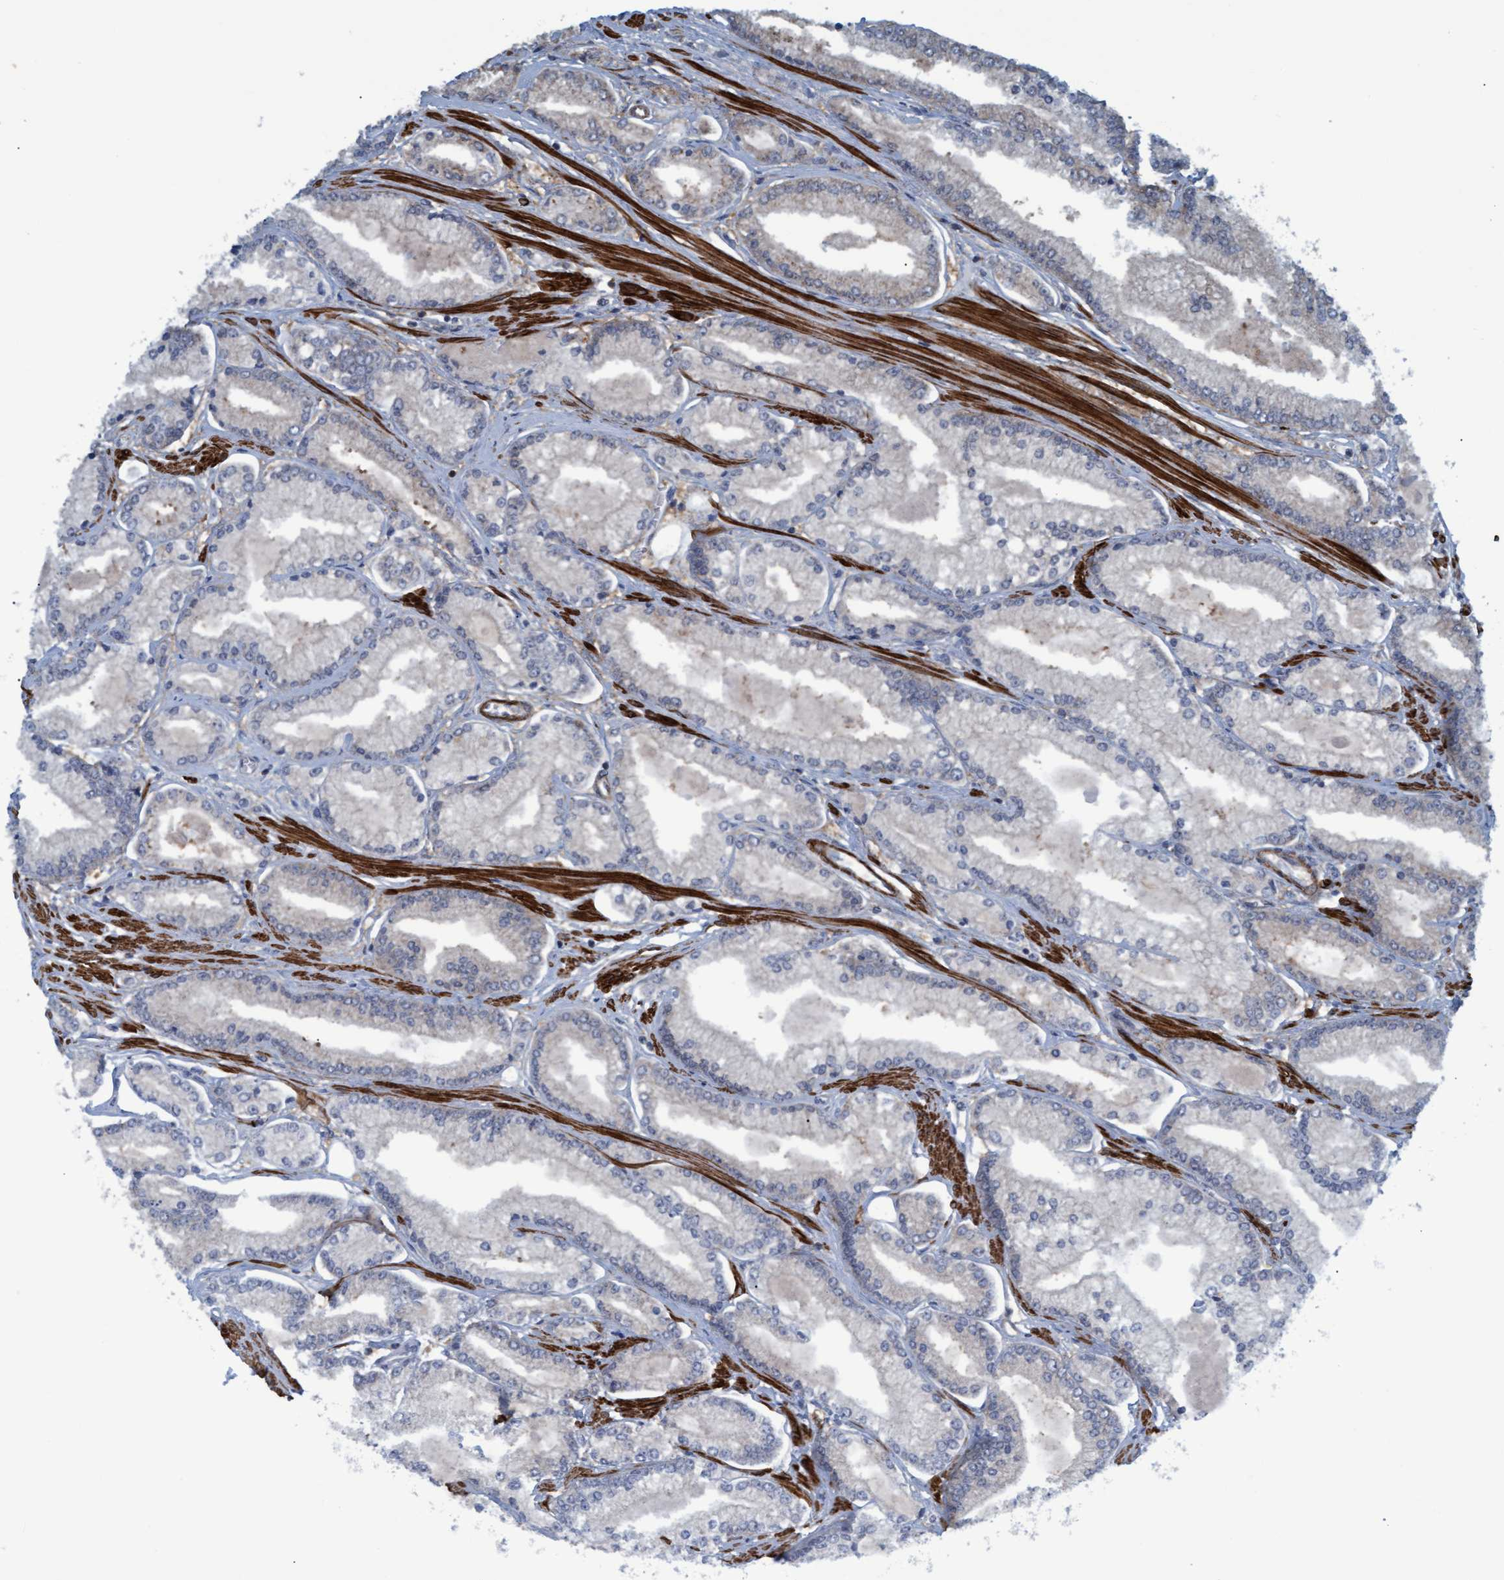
{"staining": {"intensity": "negative", "quantity": "none", "location": "none"}, "tissue": "prostate cancer", "cell_type": "Tumor cells", "image_type": "cancer", "snomed": [{"axis": "morphology", "description": "Adenocarcinoma, Low grade"}, {"axis": "topography", "description": "Prostate"}], "caption": "DAB (3,3'-diaminobenzidine) immunohistochemical staining of human prostate low-grade adenocarcinoma exhibits no significant positivity in tumor cells.", "gene": "GGT6", "patient": {"sex": "male", "age": 52}}